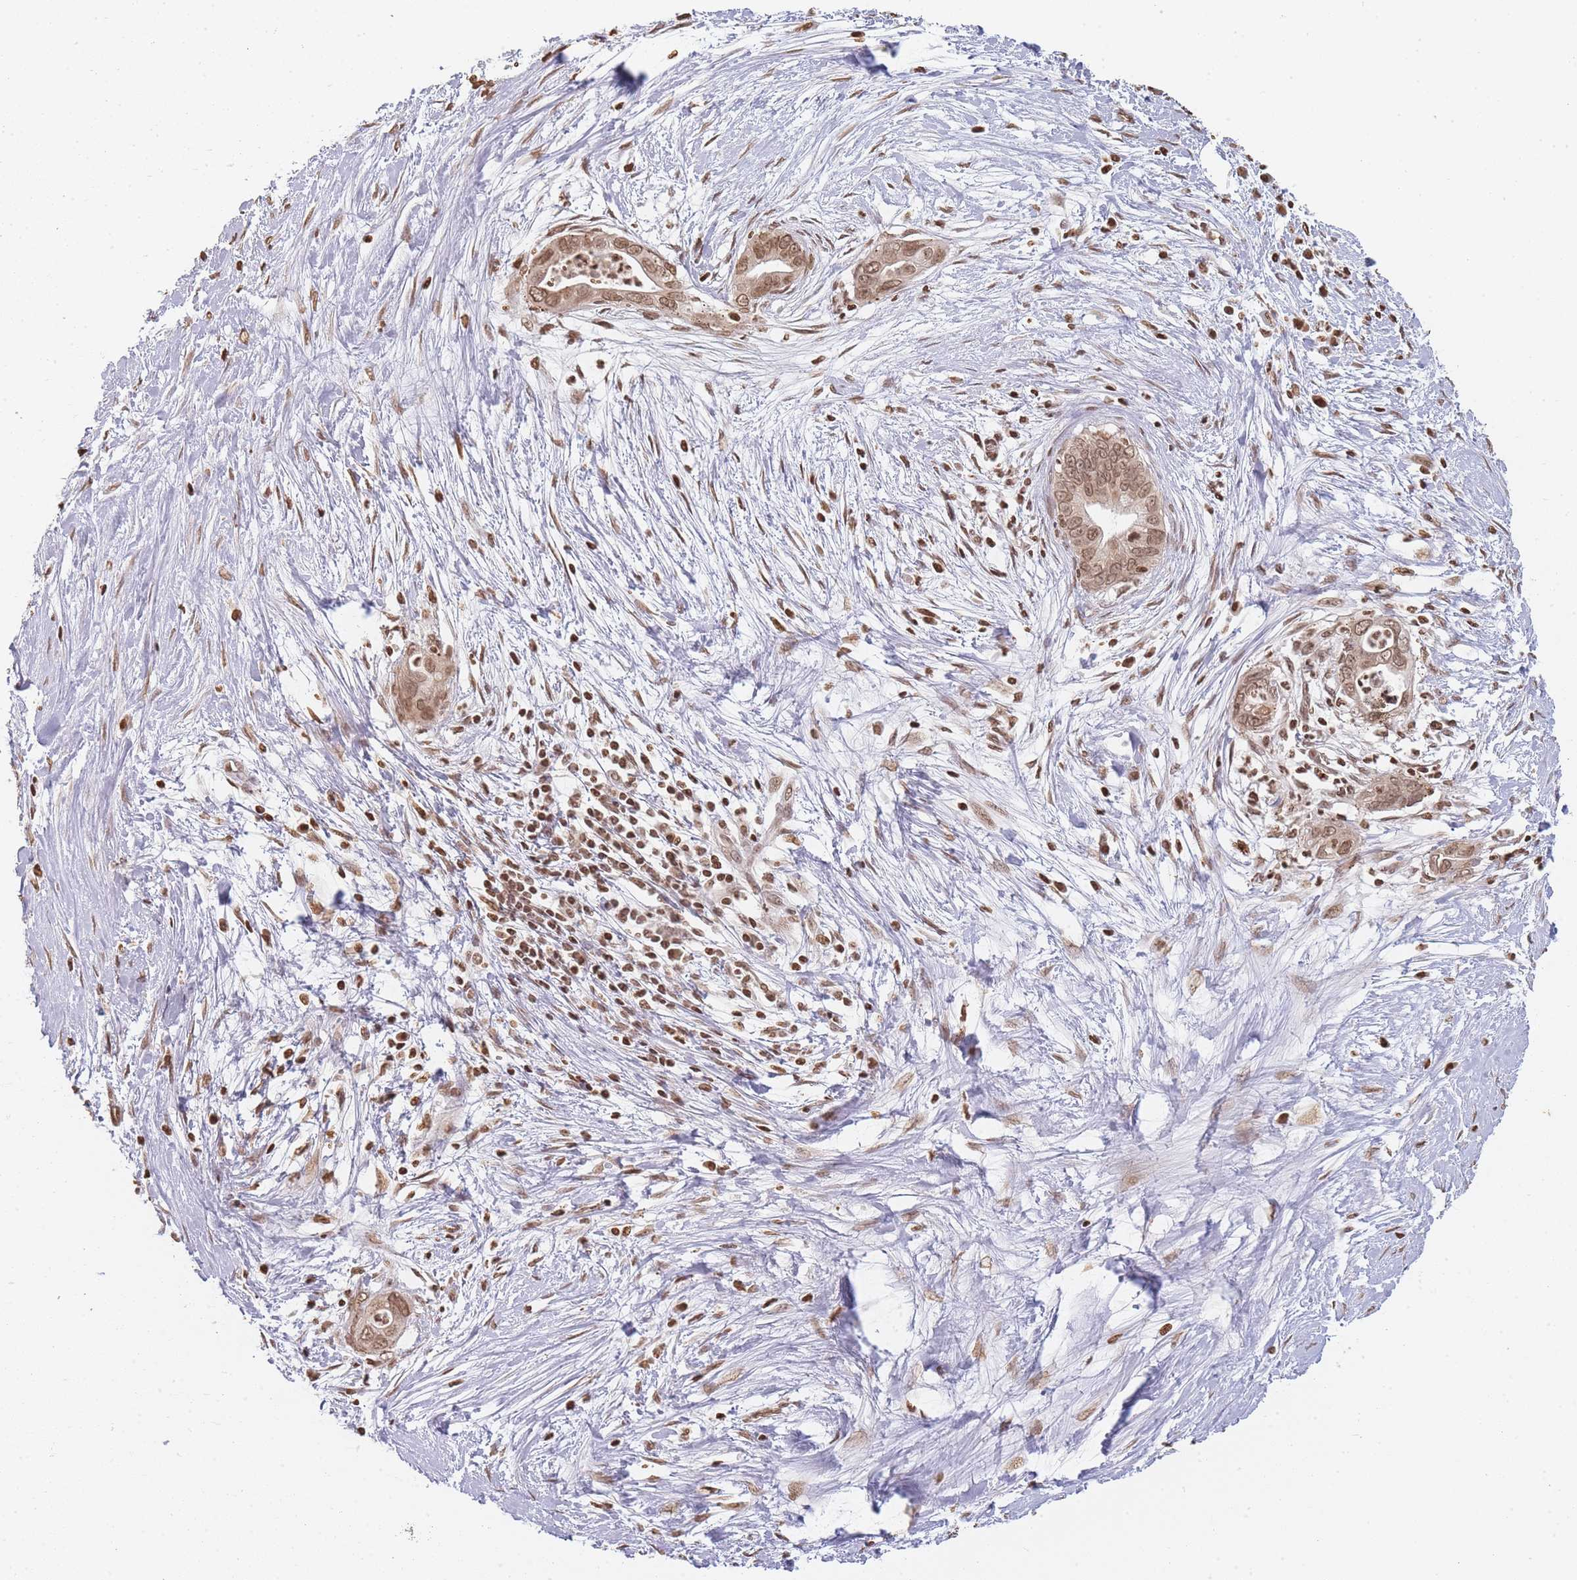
{"staining": {"intensity": "moderate", "quantity": ">75%", "location": "nuclear"}, "tissue": "pancreatic cancer", "cell_type": "Tumor cells", "image_type": "cancer", "snomed": [{"axis": "morphology", "description": "Adenocarcinoma, NOS"}, {"axis": "topography", "description": "Pancreas"}], "caption": "Brown immunohistochemical staining in human adenocarcinoma (pancreatic) shows moderate nuclear expression in about >75% of tumor cells.", "gene": "WWTR1", "patient": {"sex": "male", "age": 75}}